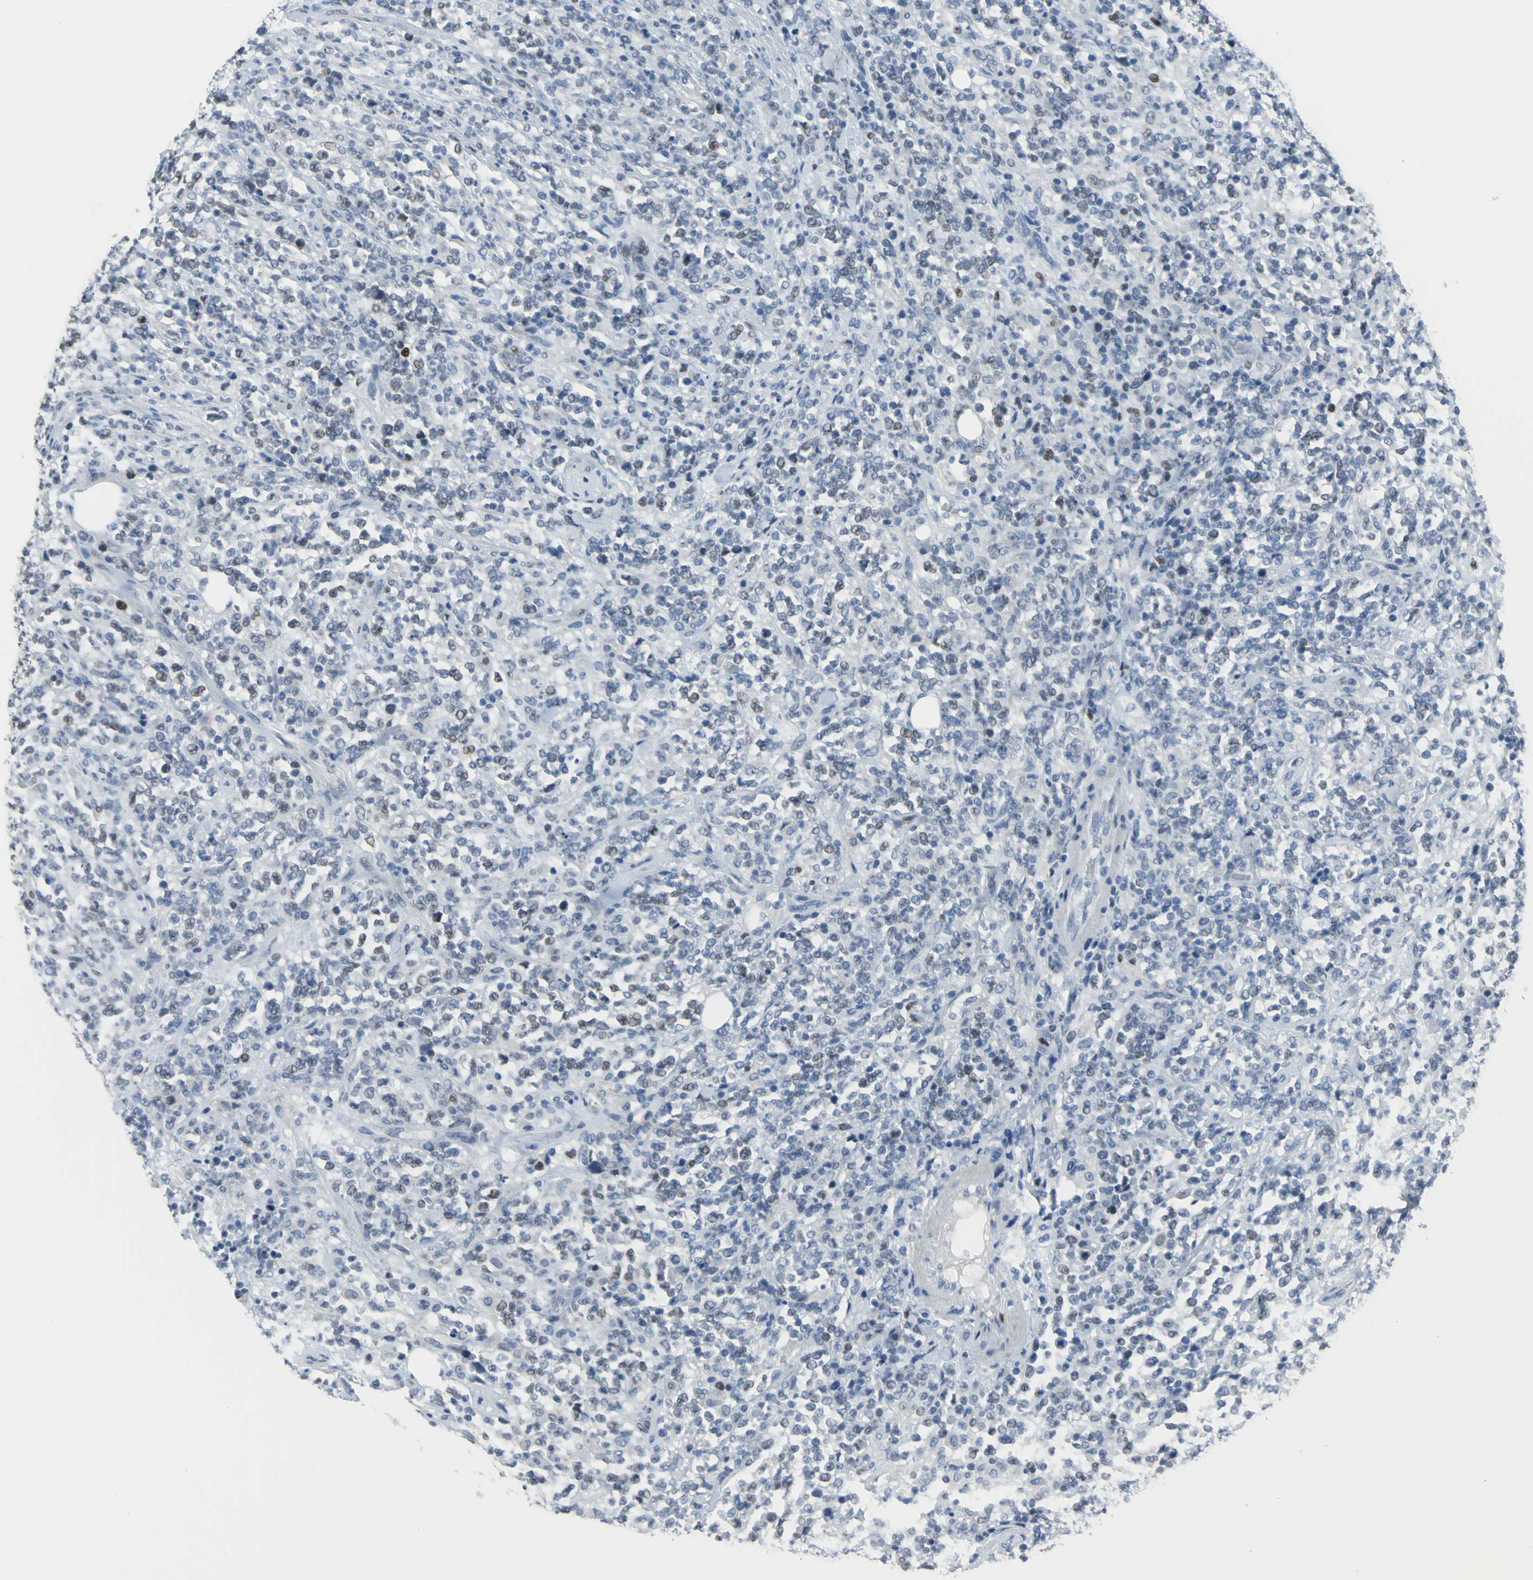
{"staining": {"intensity": "weak", "quantity": "25%-75%", "location": "nuclear"}, "tissue": "lymphoma", "cell_type": "Tumor cells", "image_type": "cancer", "snomed": [{"axis": "morphology", "description": "Malignant lymphoma, non-Hodgkin's type, High grade"}, {"axis": "topography", "description": "Soft tissue"}], "caption": "High-grade malignant lymphoma, non-Hodgkin's type was stained to show a protein in brown. There is low levels of weak nuclear positivity in approximately 25%-75% of tumor cells. The protein is shown in brown color, while the nuclei are stained blue.", "gene": "MCM3", "patient": {"sex": "male", "age": 18}}